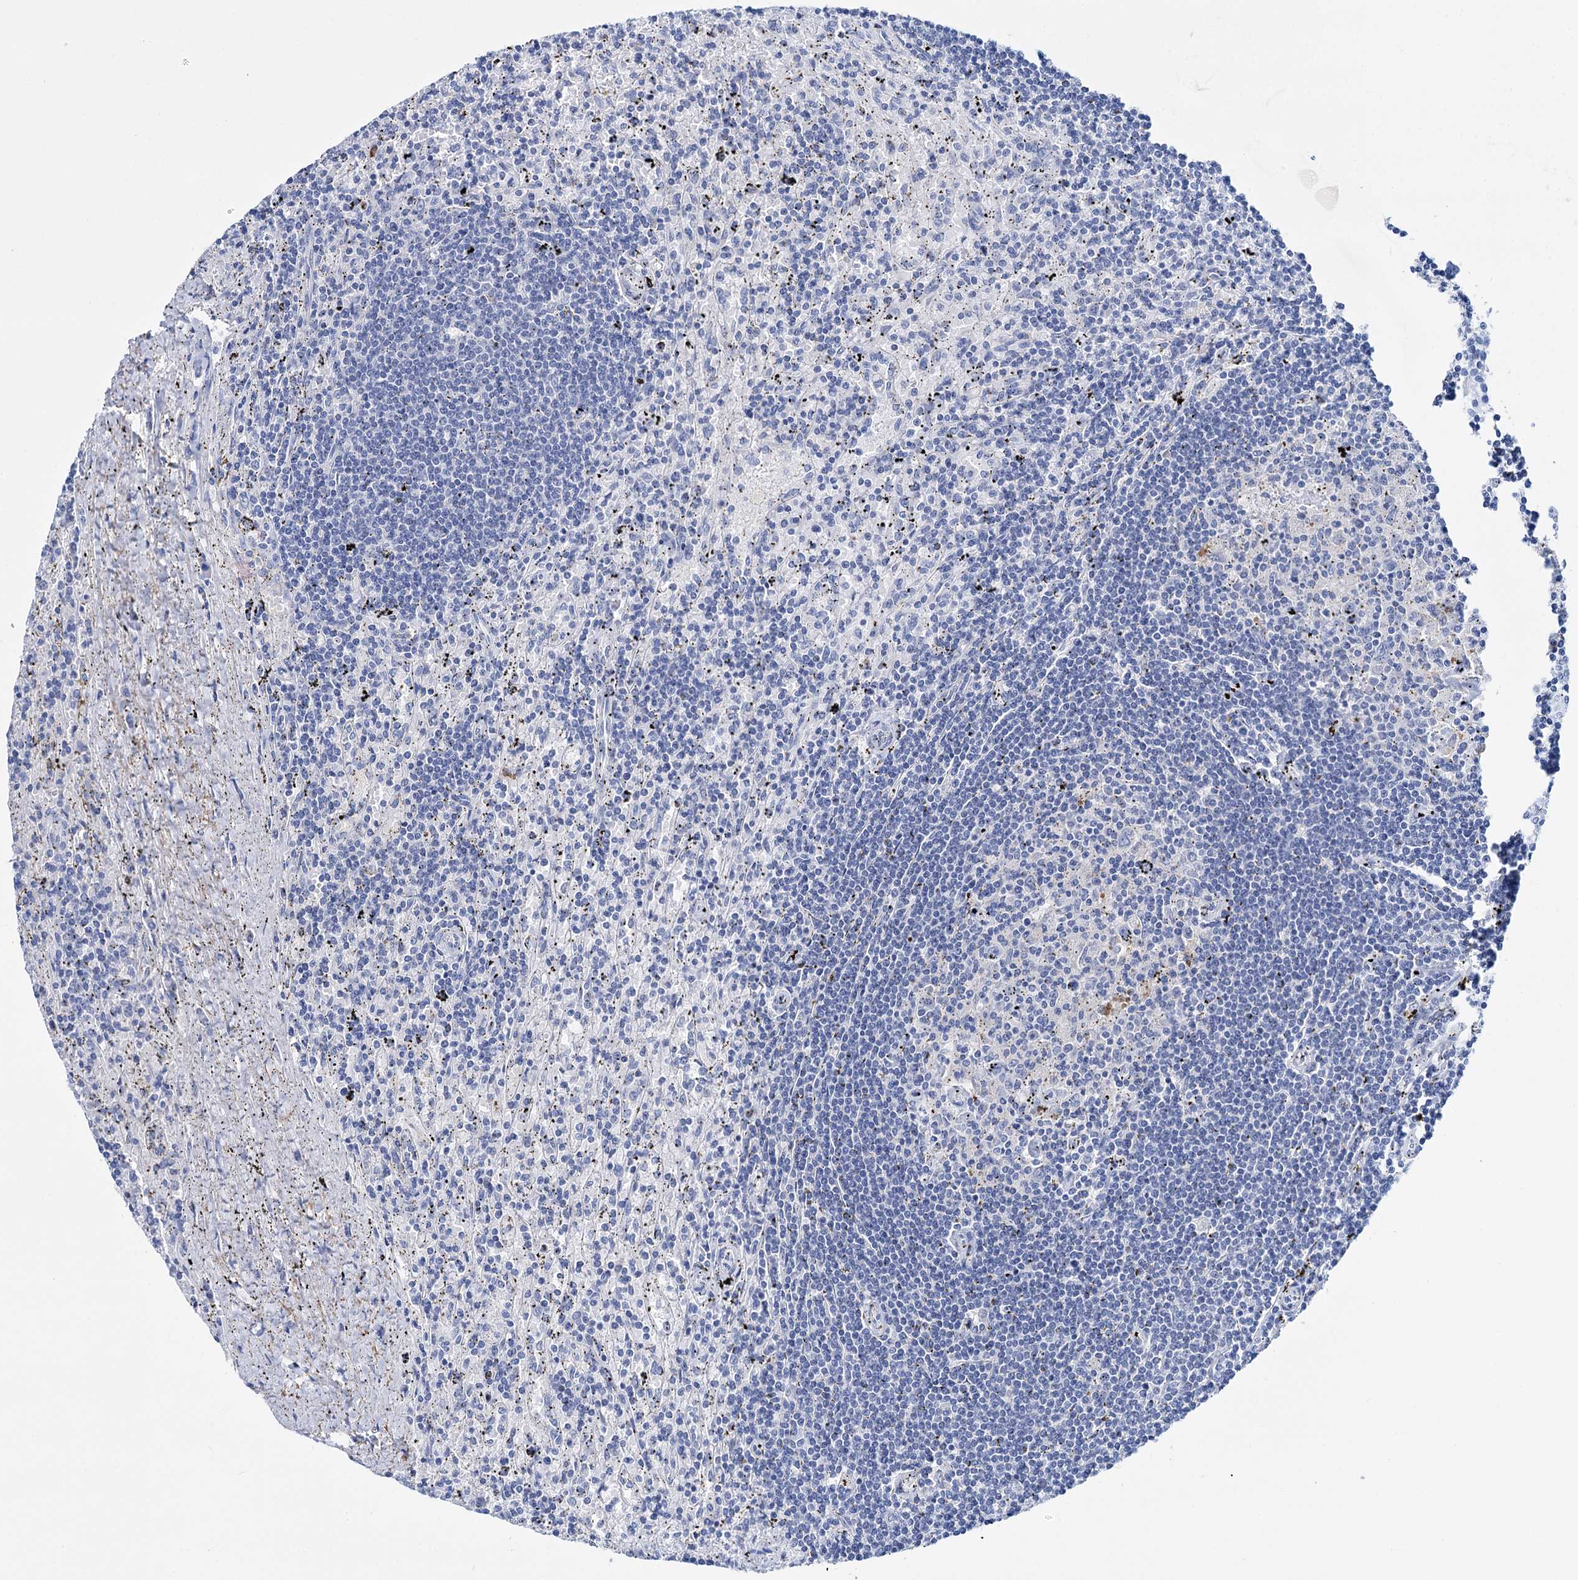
{"staining": {"intensity": "negative", "quantity": "none", "location": "none"}, "tissue": "lymphoma", "cell_type": "Tumor cells", "image_type": "cancer", "snomed": [{"axis": "morphology", "description": "Malignant lymphoma, non-Hodgkin's type, Low grade"}, {"axis": "topography", "description": "Spleen"}], "caption": "Photomicrograph shows no significant protein expression in tumor cells of malignant lymphoma, non-Hodgkin's type (low-grade). The staining was performed using DAB to visualize the protein expression in brown, while the nuclei were stained in blue with hematoxylin (Magnification: 20x).", "gene": "FBXW12", "patient": {"sex": "male", "age": 76}}